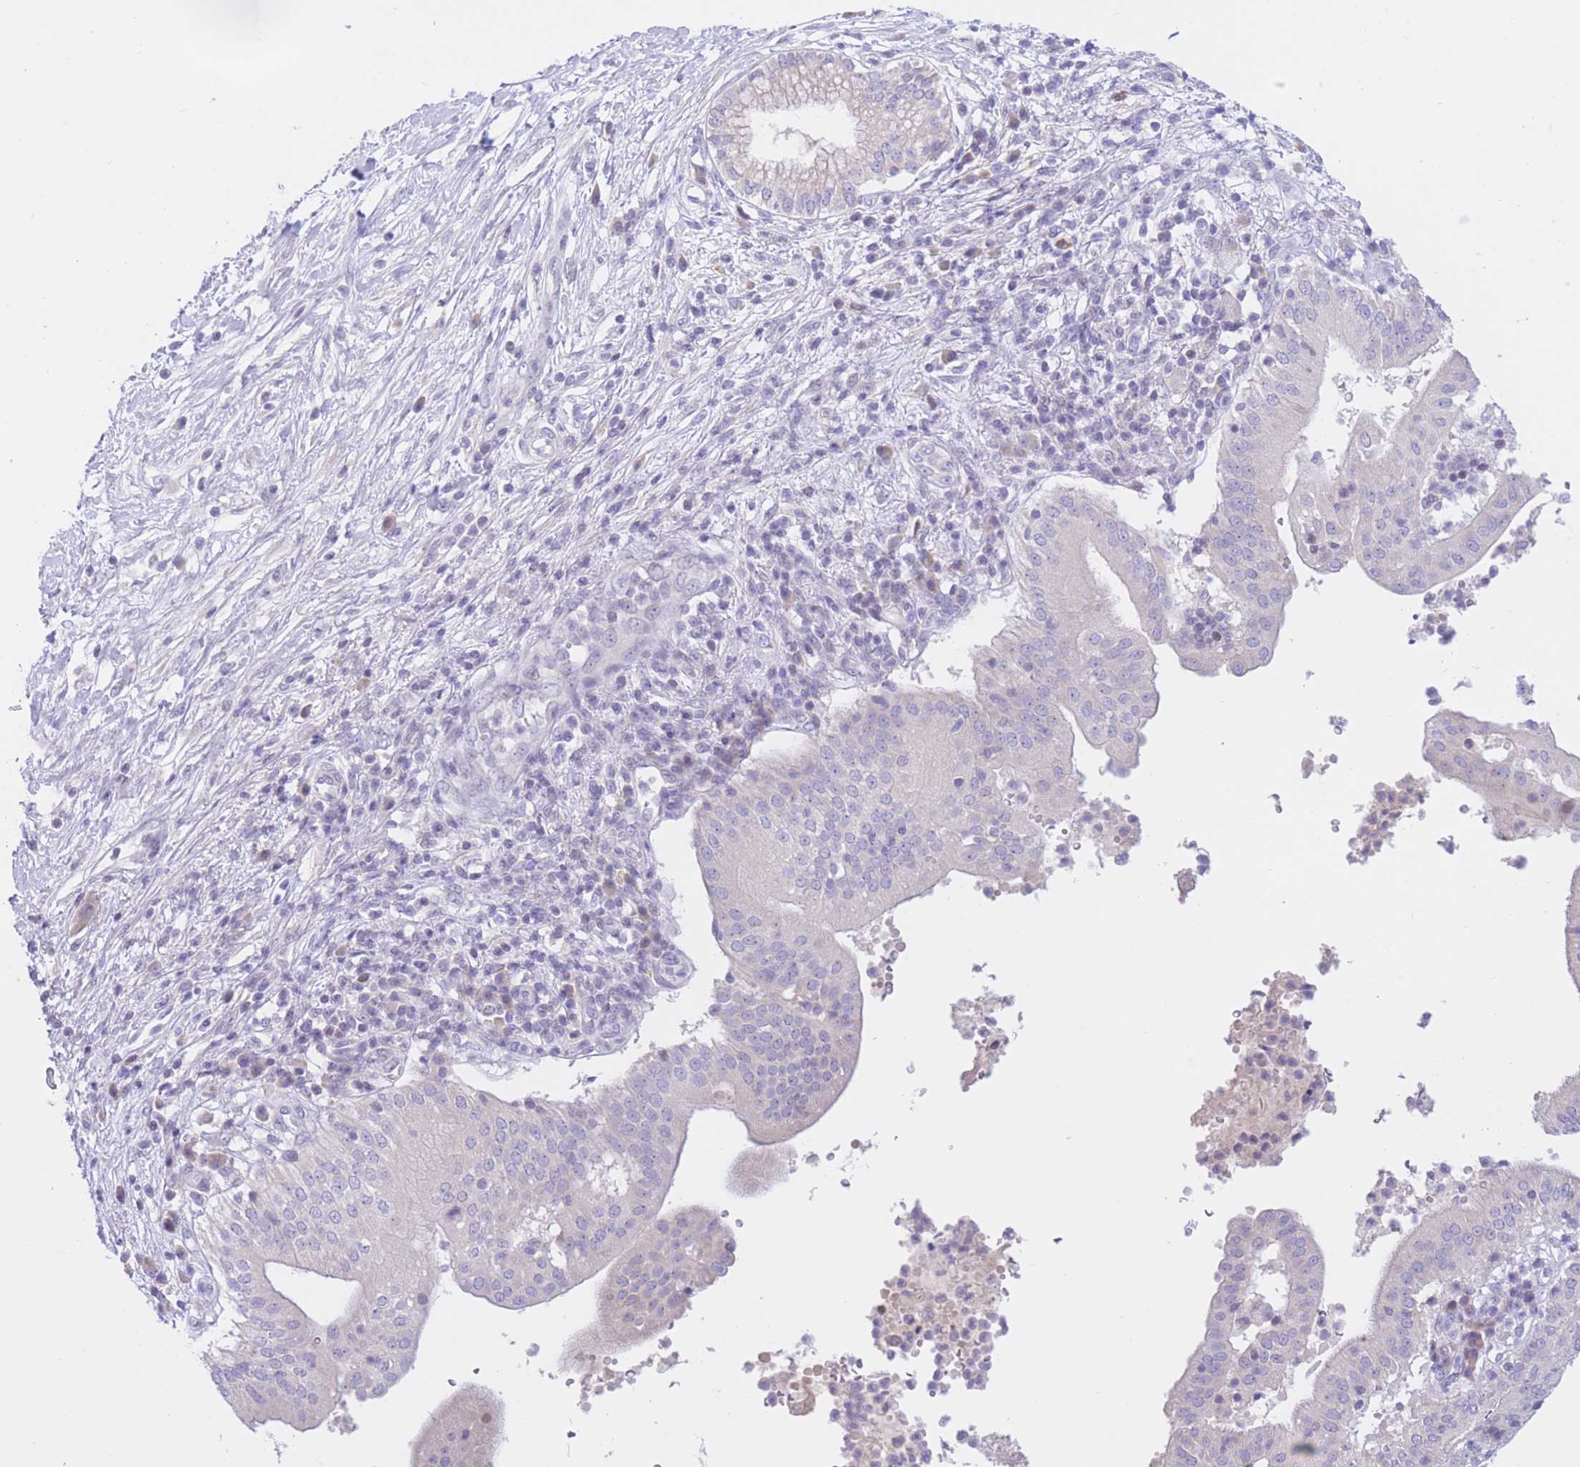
{"staining": {"intensity": "negative", "quantity": "none", "location": "none"}, "tissue": "pancreatic cancer", "cell_type": "Tumor cells", "image_type": "cancer", "snomed": [{"axis": "morphology", "description": "Adenocarcinoma, NOS"}, {"axis": "topography", "description": "Pancreas"}], "caption": "This photomicrograph is of adenocarcinoma (pancreatic) stained with immunohistochemistry to label a protein in brown with the nuclei are counter-stained blue. There is no positivity in tumor cells.", "gene": "RPL39L", "patient": {"sex": "male", "age": 68}}